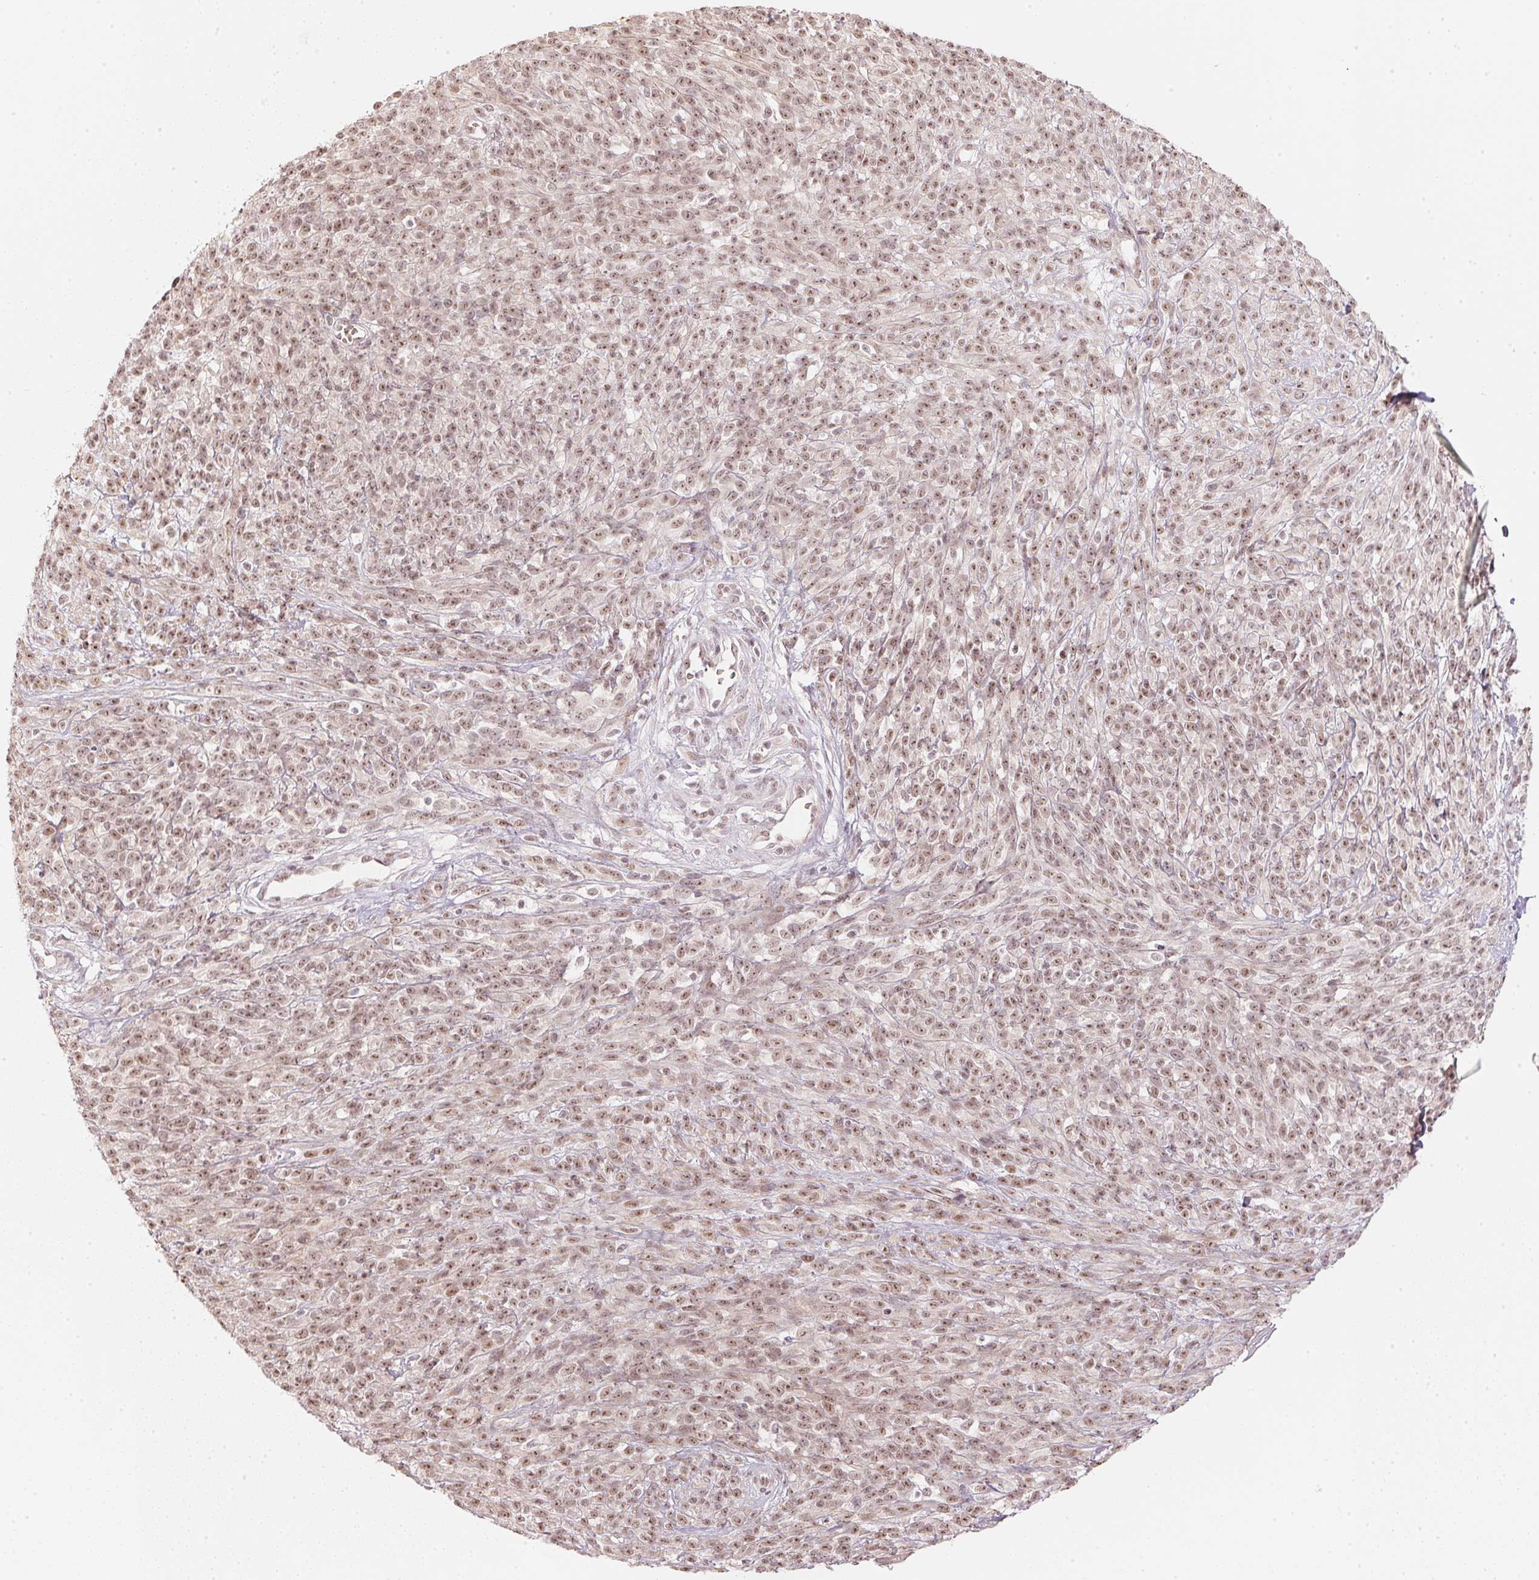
{"staining": {"intensity": "moderate", "quantity": ">75%", "location": "nuclear"}, "tissue": "melanoma", "cell_type": "Tumor cells", "image_type": "cancer", "snomed": [{"axis": "morphology", "description": "Malignant melanoma, NOS"}, {"axis": "topography", "description": "Skin"}, {"axis": "topography", "description": "Skin of trunk"}], "caption": "Immunohistochemical staining of melanoma reveals medium levels of moderate nuclear positivity in about >75% of tumor cells.", "gene": "KAT6A", "patient": {"sex": "male", "age": 74}}